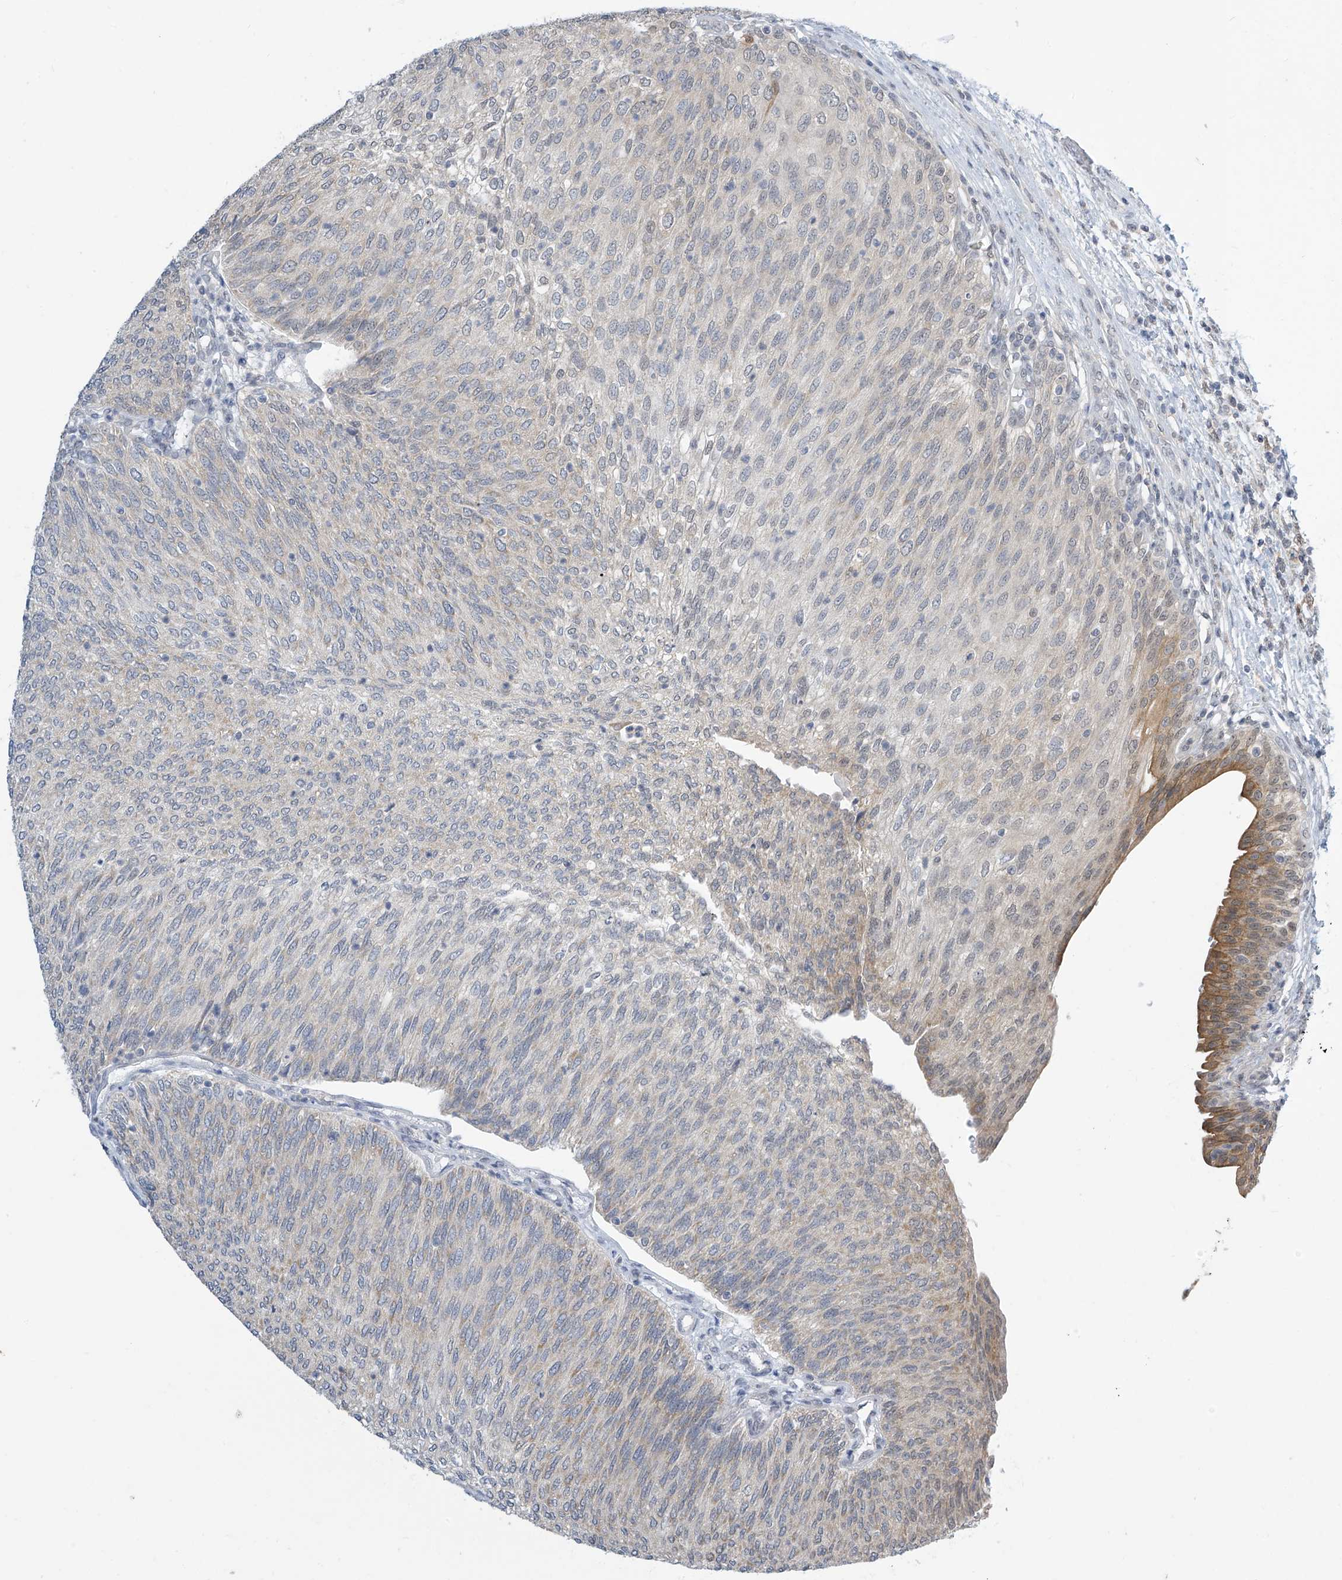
{"staining": {"intensity": "weak", "quantity": "<25%", "location": "cytoplasmic/membranous"}, "tissue": "urothelial cancer", "cell_type": "Tumor cells", "image_type": "cancer", "snomed": [{"axis": "morphology", "description": "Urothelial carcinoma, Low grade"}, {"axis": "topography", "description": "Urinary bladder"}], "caption": "DAB immunohistochemical staining of urothelial carcinoma (low-grade) reveals no significant staining in tumor cells. The staining was performed using DAB (3,3'-diaminobenzidine) to visualize the protein expression in brown, while the nuclei were stained in blue with hematoxylin (Magnification: 20x).", "gene": "APLF", "patient": {"sex": "female", "age": 79}}